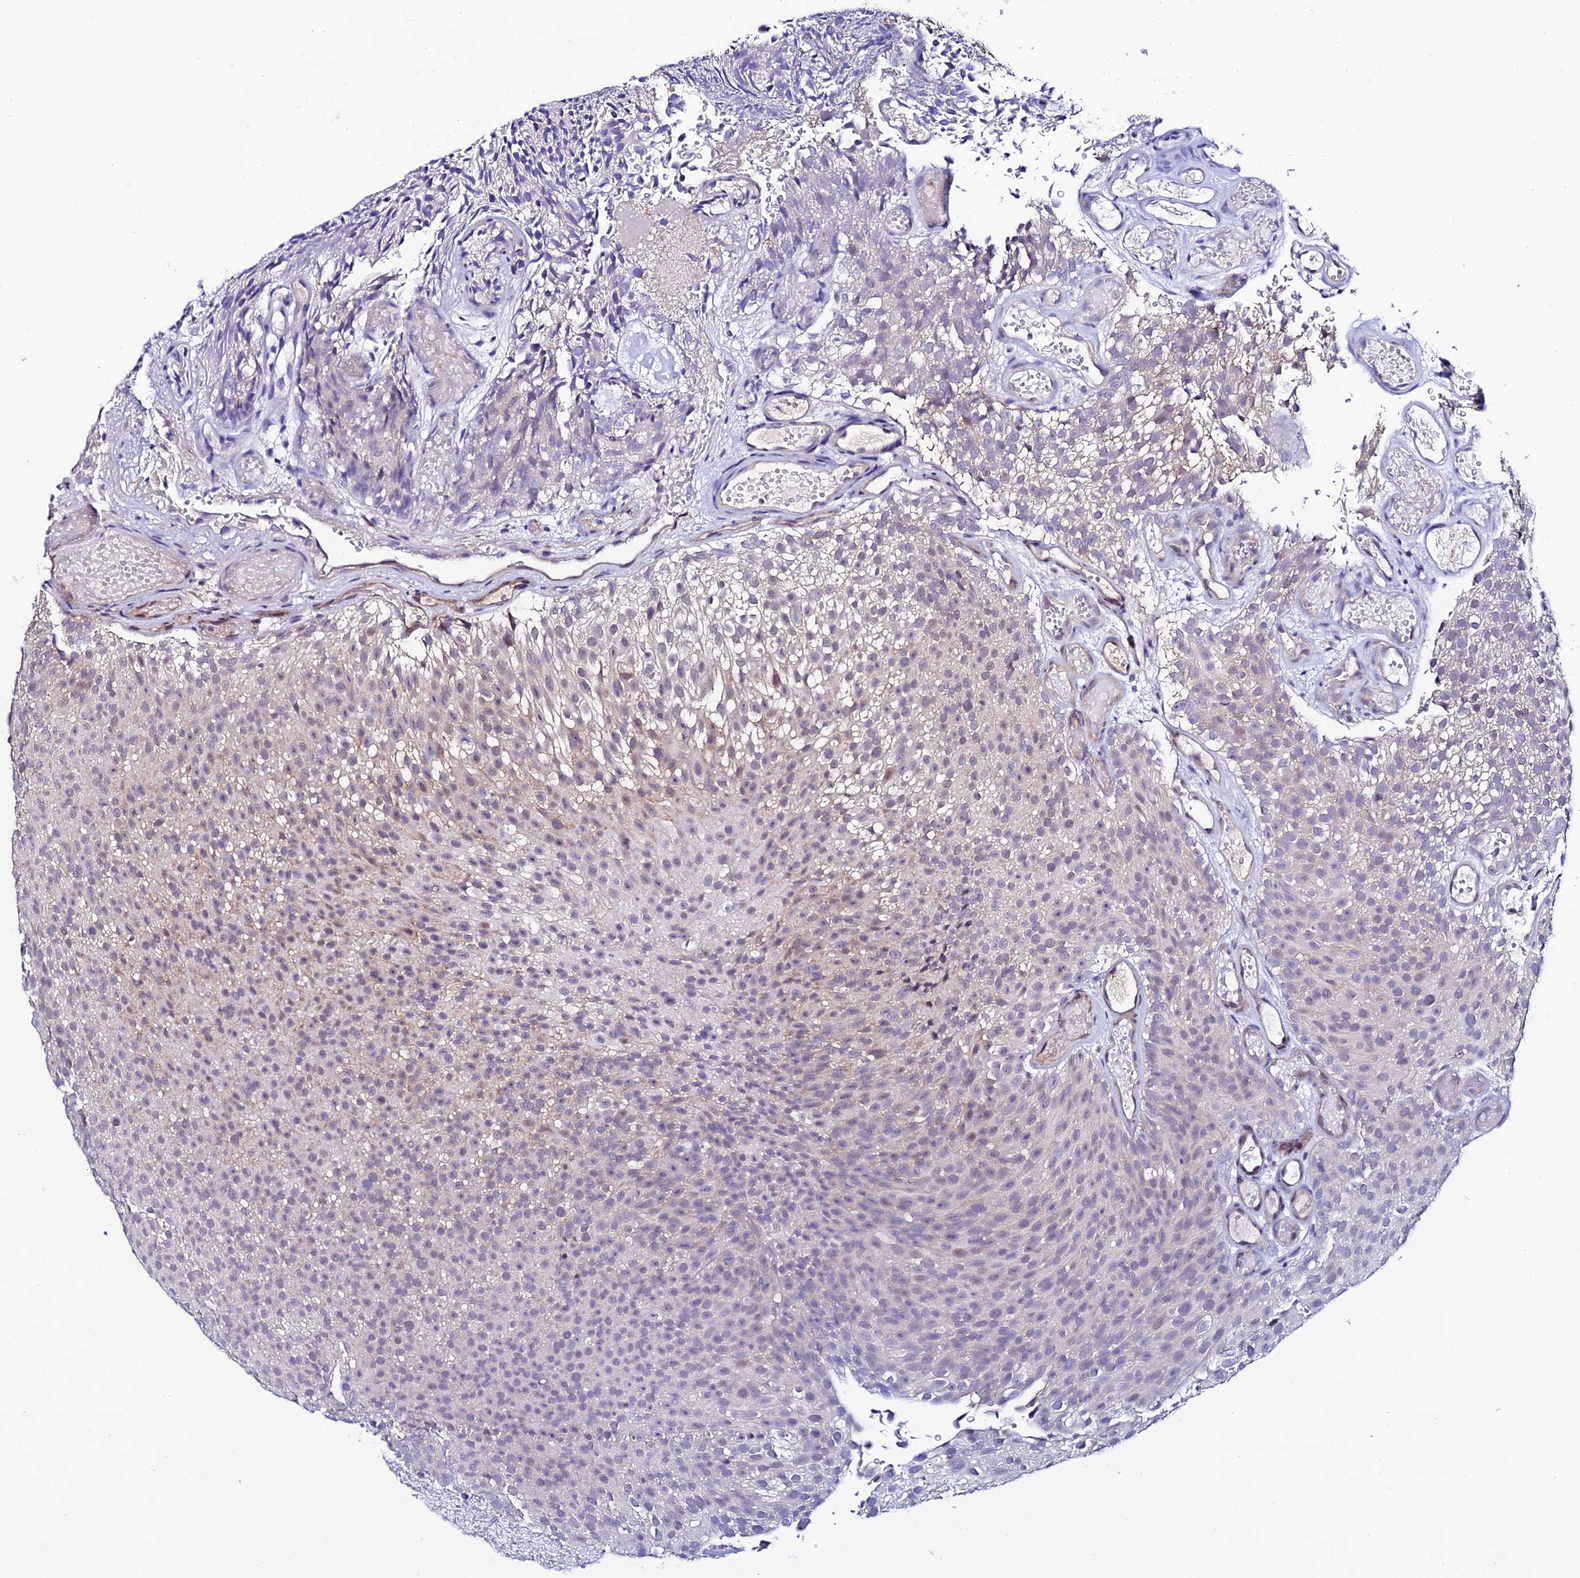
{"staining": {"intensity": "moderate", "quantity": "<25%", "location": "cytoplasmic/membranous,nuclear"}, "tissue": "urothelial cancer", "cell_type": "Tumor cells", "image_type": "cancer", "snomed": [{"axis": "morphology", "description": "Urothelial carcinoma, Low grade"}, {"axis": "topography", "description": "Urinary bladder"}], "caption": "Moderate cytoplasmic/membranous and nuclear protein positivity is present in about <25% of tumor cells in urothelial cancer. (IHC, brightfield microscopy, high magnification).", "gene": "FZD8", "patient": {"sex": "male", "age": 78}}